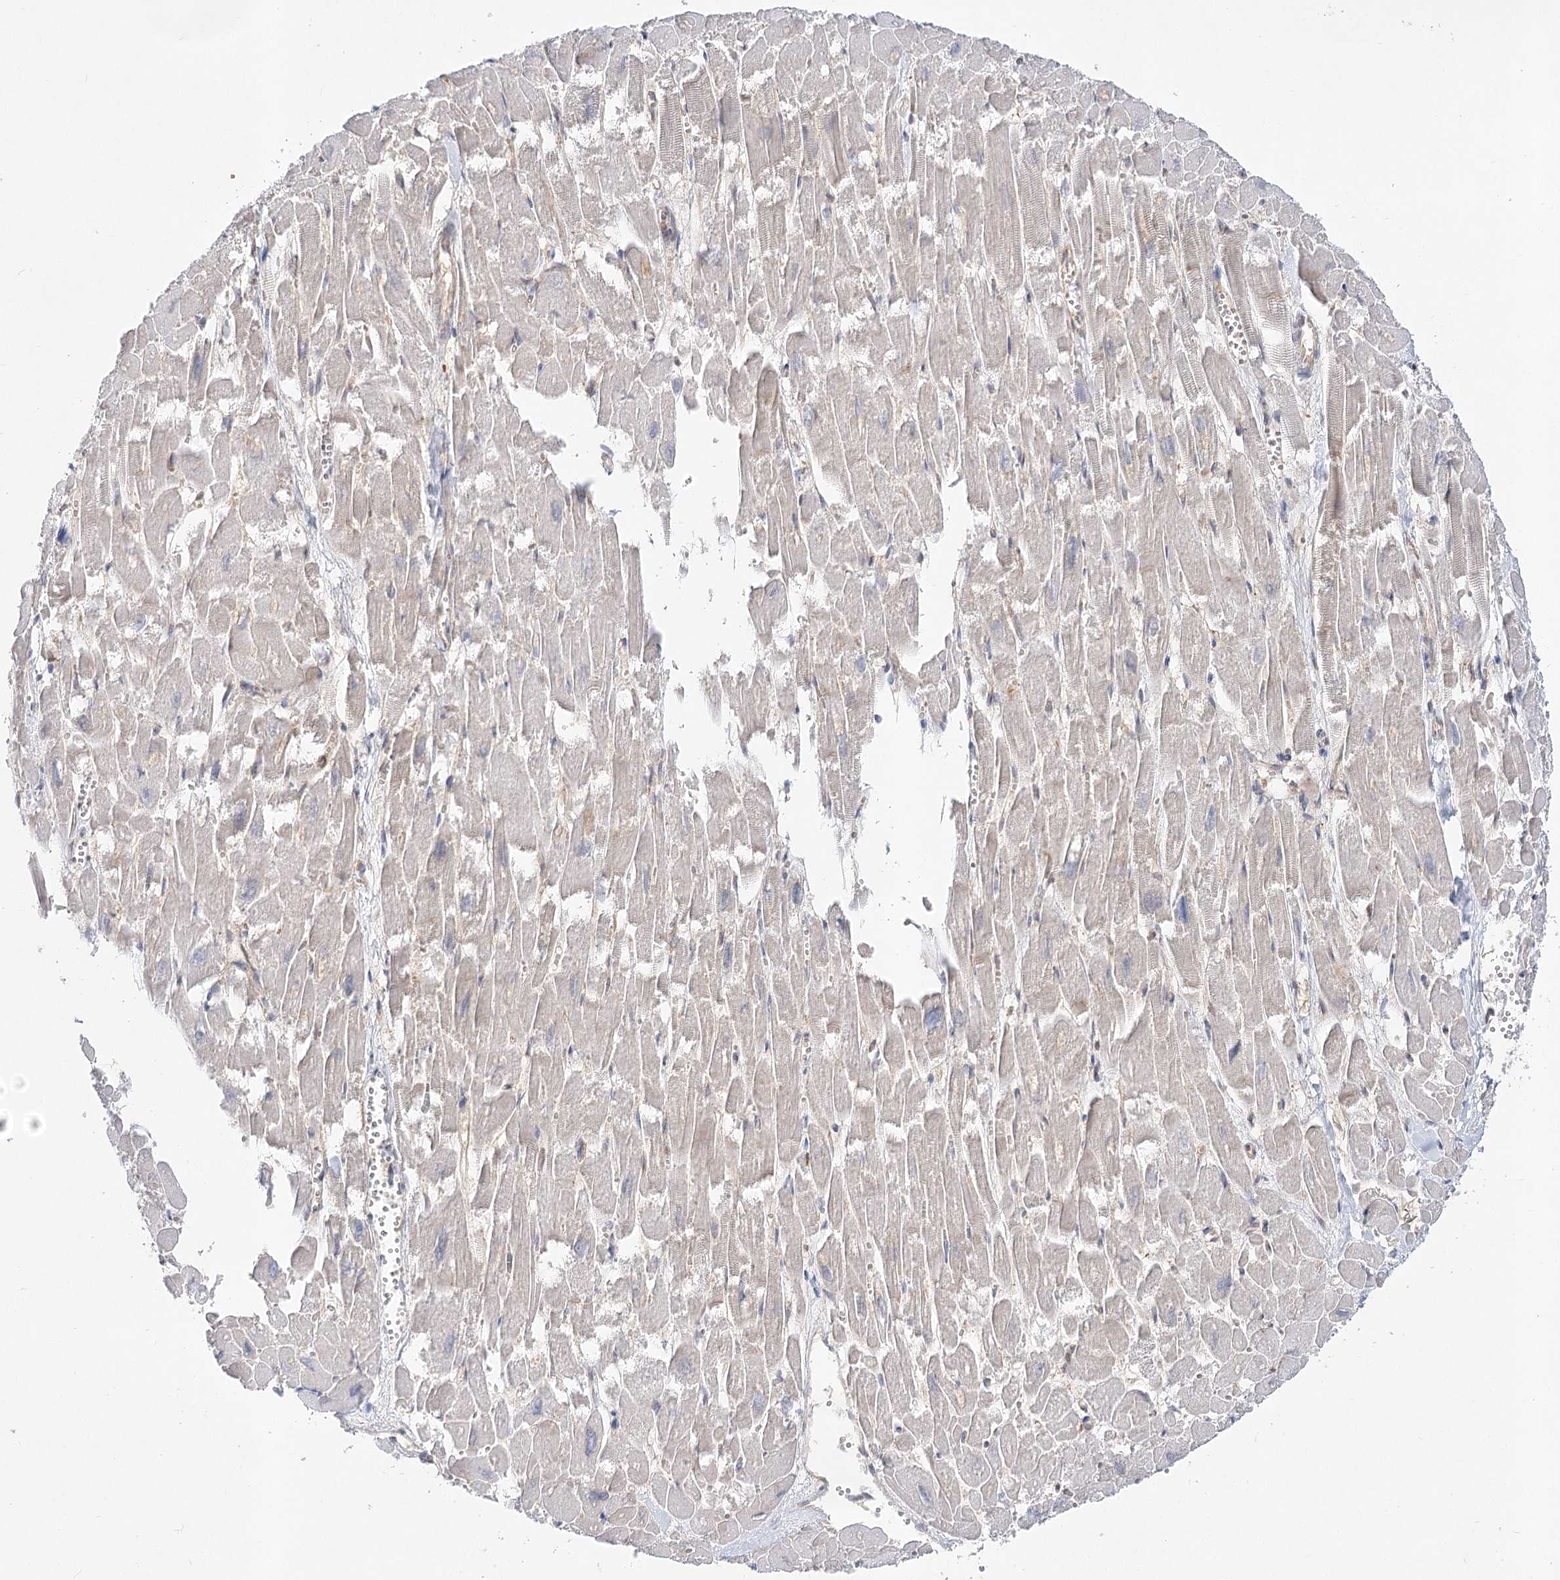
{"staining": {"intensity": "negative", "quantity": "none", "location": "none"}, "tissue": "heart muscle", "cell_type": "Cardiomyocytes", "image_type": "normal", "snomed": [{"axis": "morphology", "description": "Normal tissue, NOS"}, {"axis": "topography", "description": "Heart"}], "caption": "Cardiomyocytes show no significant staining in normal heart muscle. The staining was performed using DAB (3,3'-diaminobenzidine) to visualize the protein expression in brown, while the nuclei were stained in blue with hematoxylin (Magnification: 20x).", "gene": "ABRAXAS2", "patient": {"sex": "male", "age": 54}}